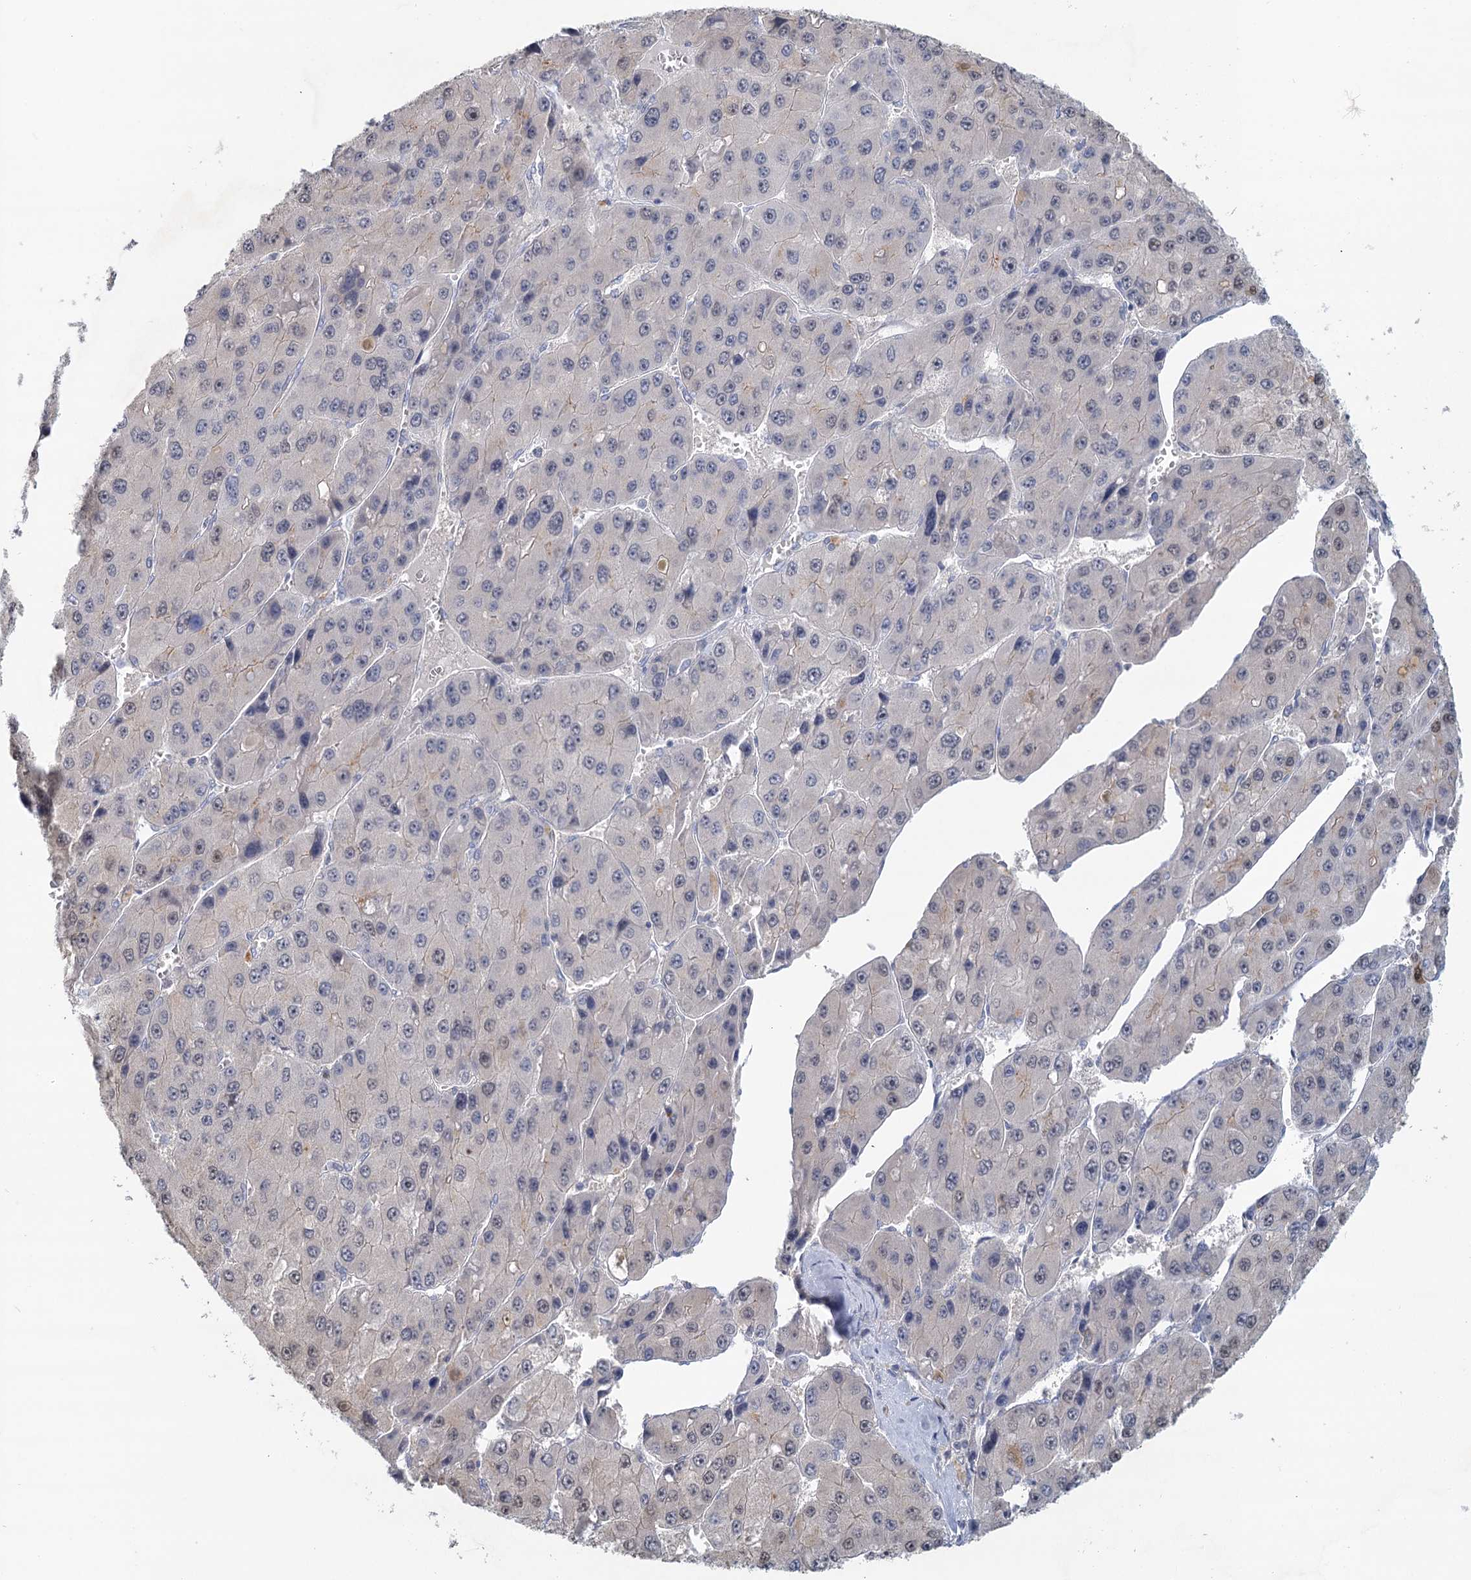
{"staining": {"intensity": "weak", "quantity": "<25%", "location": "nuclear"}, "tissue": "liver cancer", "cell_type": "Tumor cells", "image_type": "cancer", "snomed": [{"axis": "morphology", "description": "Carcinoma, Hepatocellular, NOS"}, {"axis": "topography", "description": "Liver"}], "caption": "Immunohistochemistry (IHC) image of neoplastic tissue: hepatocellular carcinoma (liver) stained with DAB (3,3'-diaminobenzidine) exhibits no significant protein staining in tumor cells.", "gene": "MYO7B", "patient": {"sex": "female", "age": 73}}